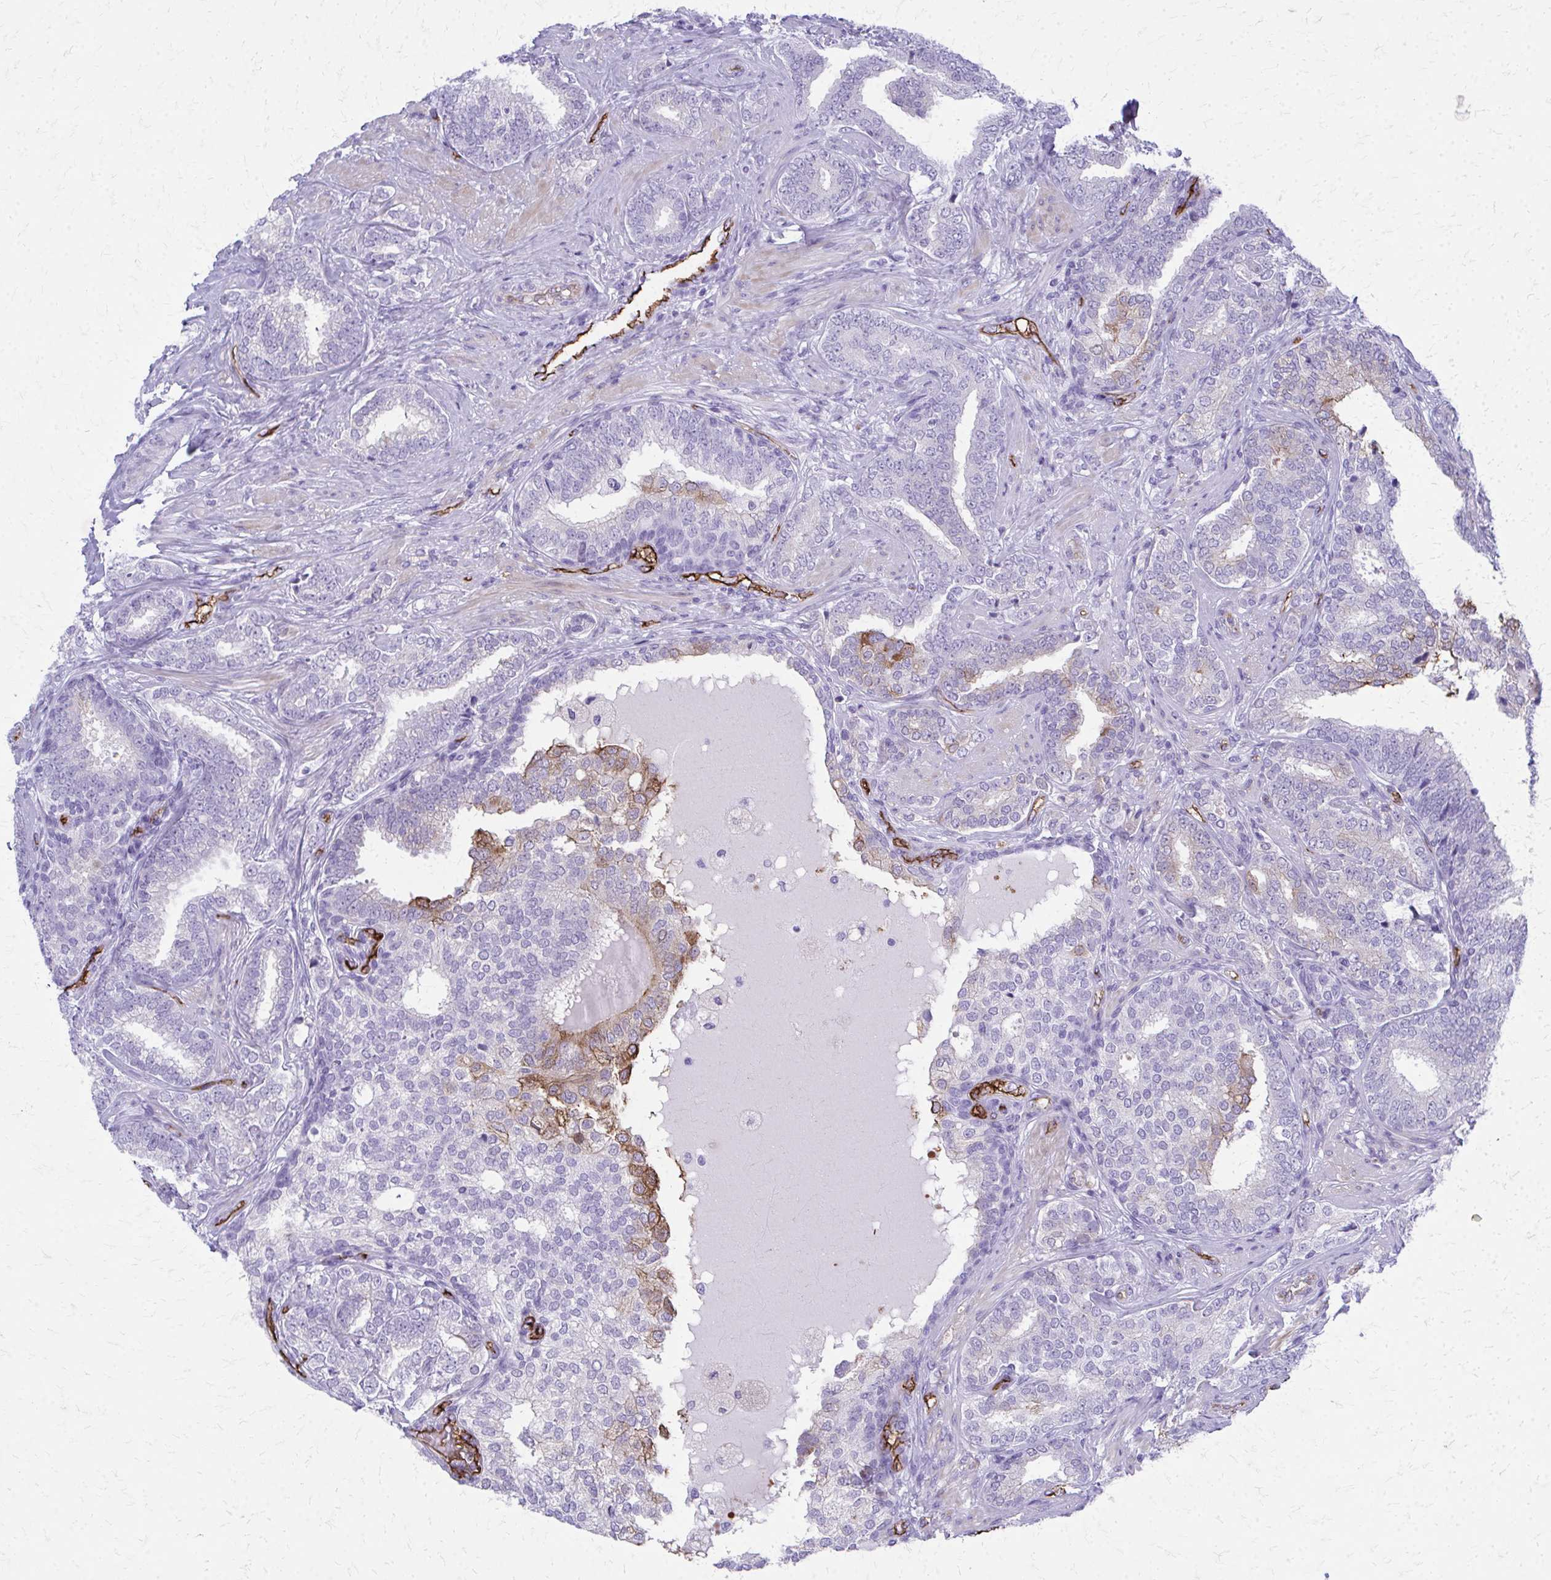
{"staining": {"intensity": "moderate", "quantity": "<25%", "location": "cytoplasmic/membranous"}, "tissue": "prostate cancer", "cell_type": "Tumor cells", "image_type": "cancer", "snomed": [{"axis": "morphology", "description": "Adenocarcinoma, High grade"}, {"axis": "topography", "description": "Prostate"}], "caption": "The image displays immunohistochemical staining of prostate cancer. There is moderate cytoplasmic/membranous expression is appreciated in about <25% of tumor cells. The staining was performed using DAB (3,3'-diaminobenzidine) to visualize the protein expression in brown, while the nuclei were stained in blue with hematoxylin (Magnification: 20x).", "gene": "TPSG1", "patient": {"sex": "male", "age": 72}}